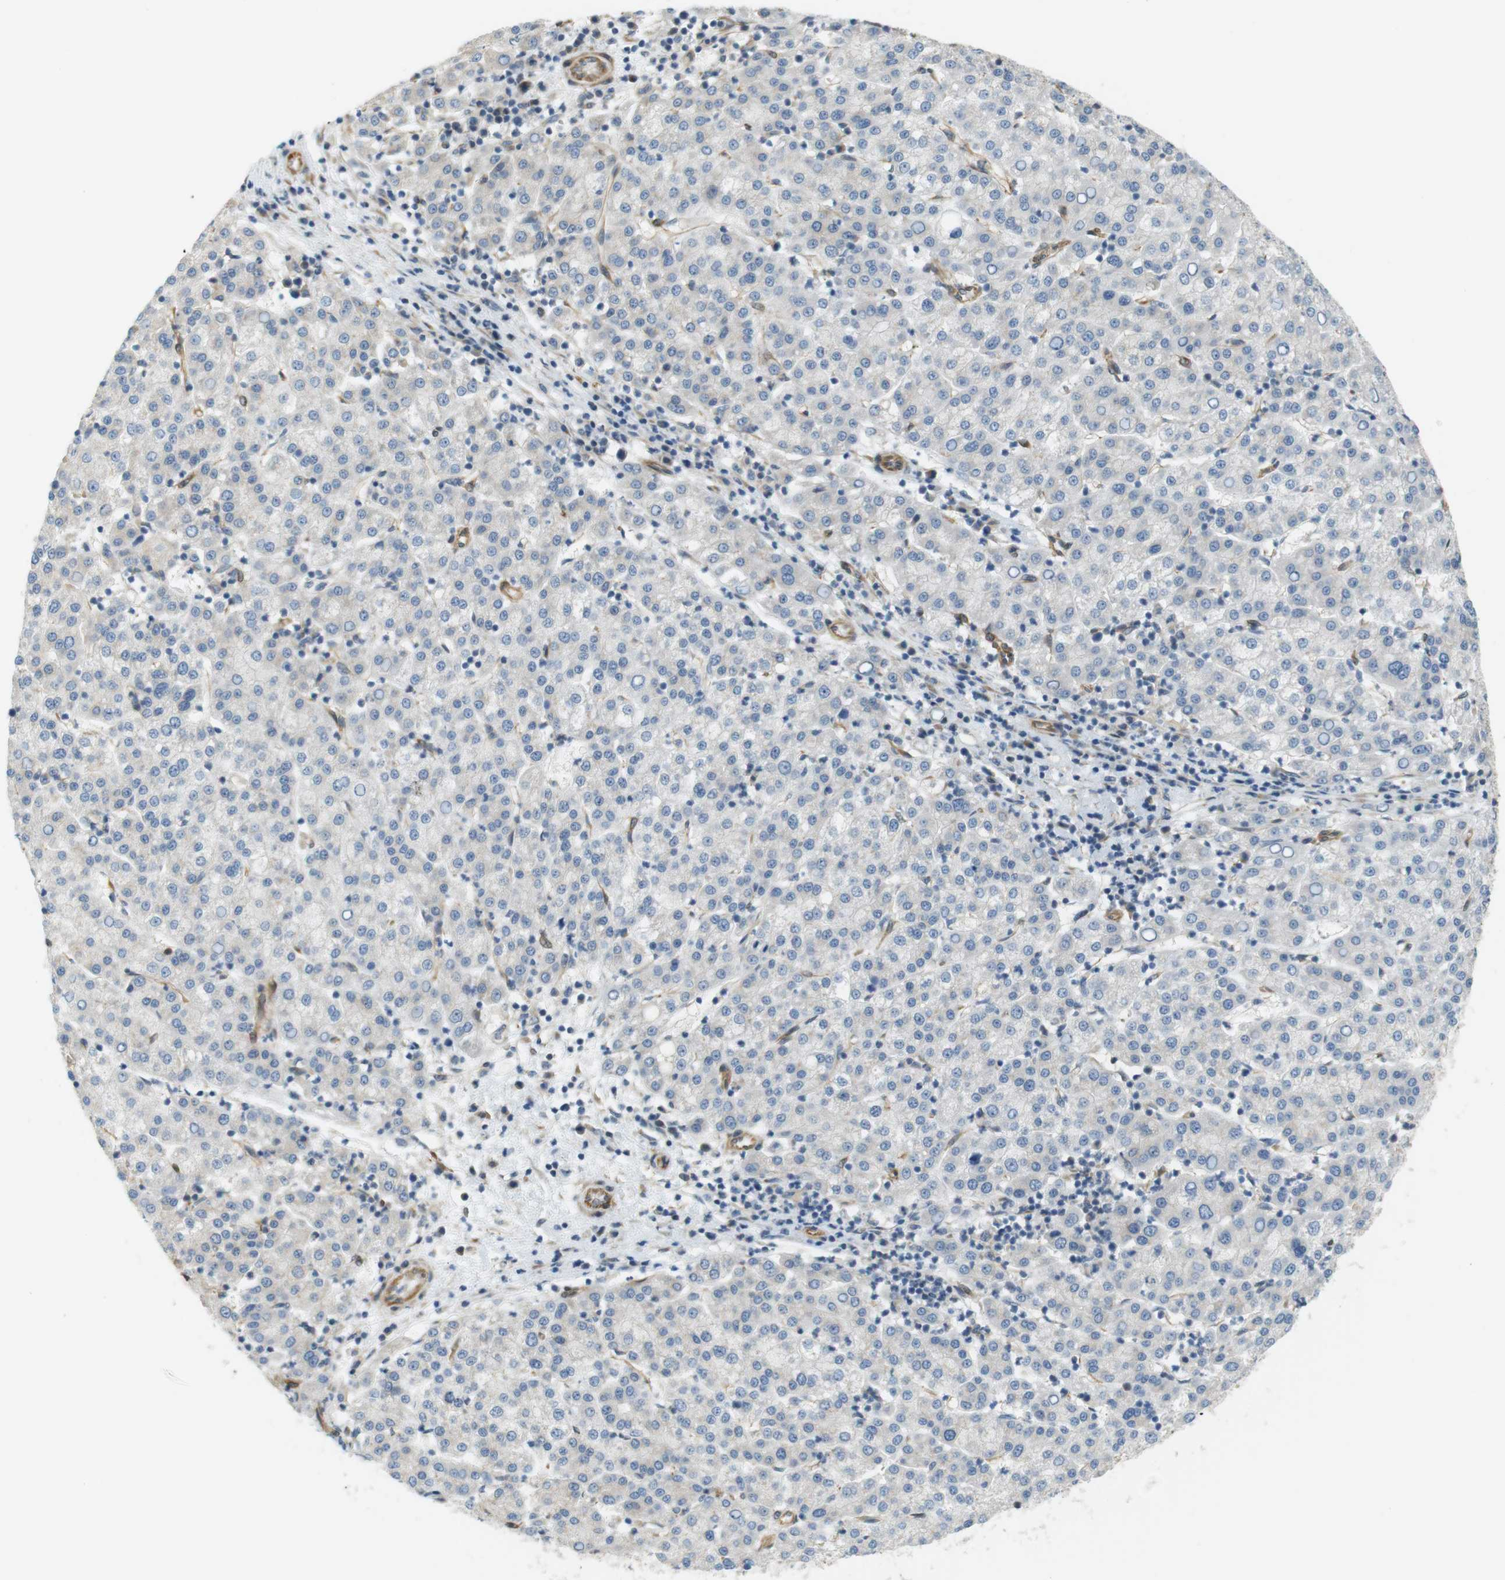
{"staining": {"intensity": "negative", "quantity": "none", "location": "none"}, "tissue": "liver cancer", "cell_type": "Tumor cells", "image_type": "cancer", "snomed": [{"axis": "morphology", "description": "Carcinoma, Hepatocellular, NOS"}, {"axis": "topography", "description": "Liver"}], "caption": "IHC photomicrograph of liver cancer (hepatocellular carcinoma) stained for a protein (brown), which reveals no staining in tumor cells.", "gene": "CYTH3", "patient": {"sex": "female", "age": 58}}